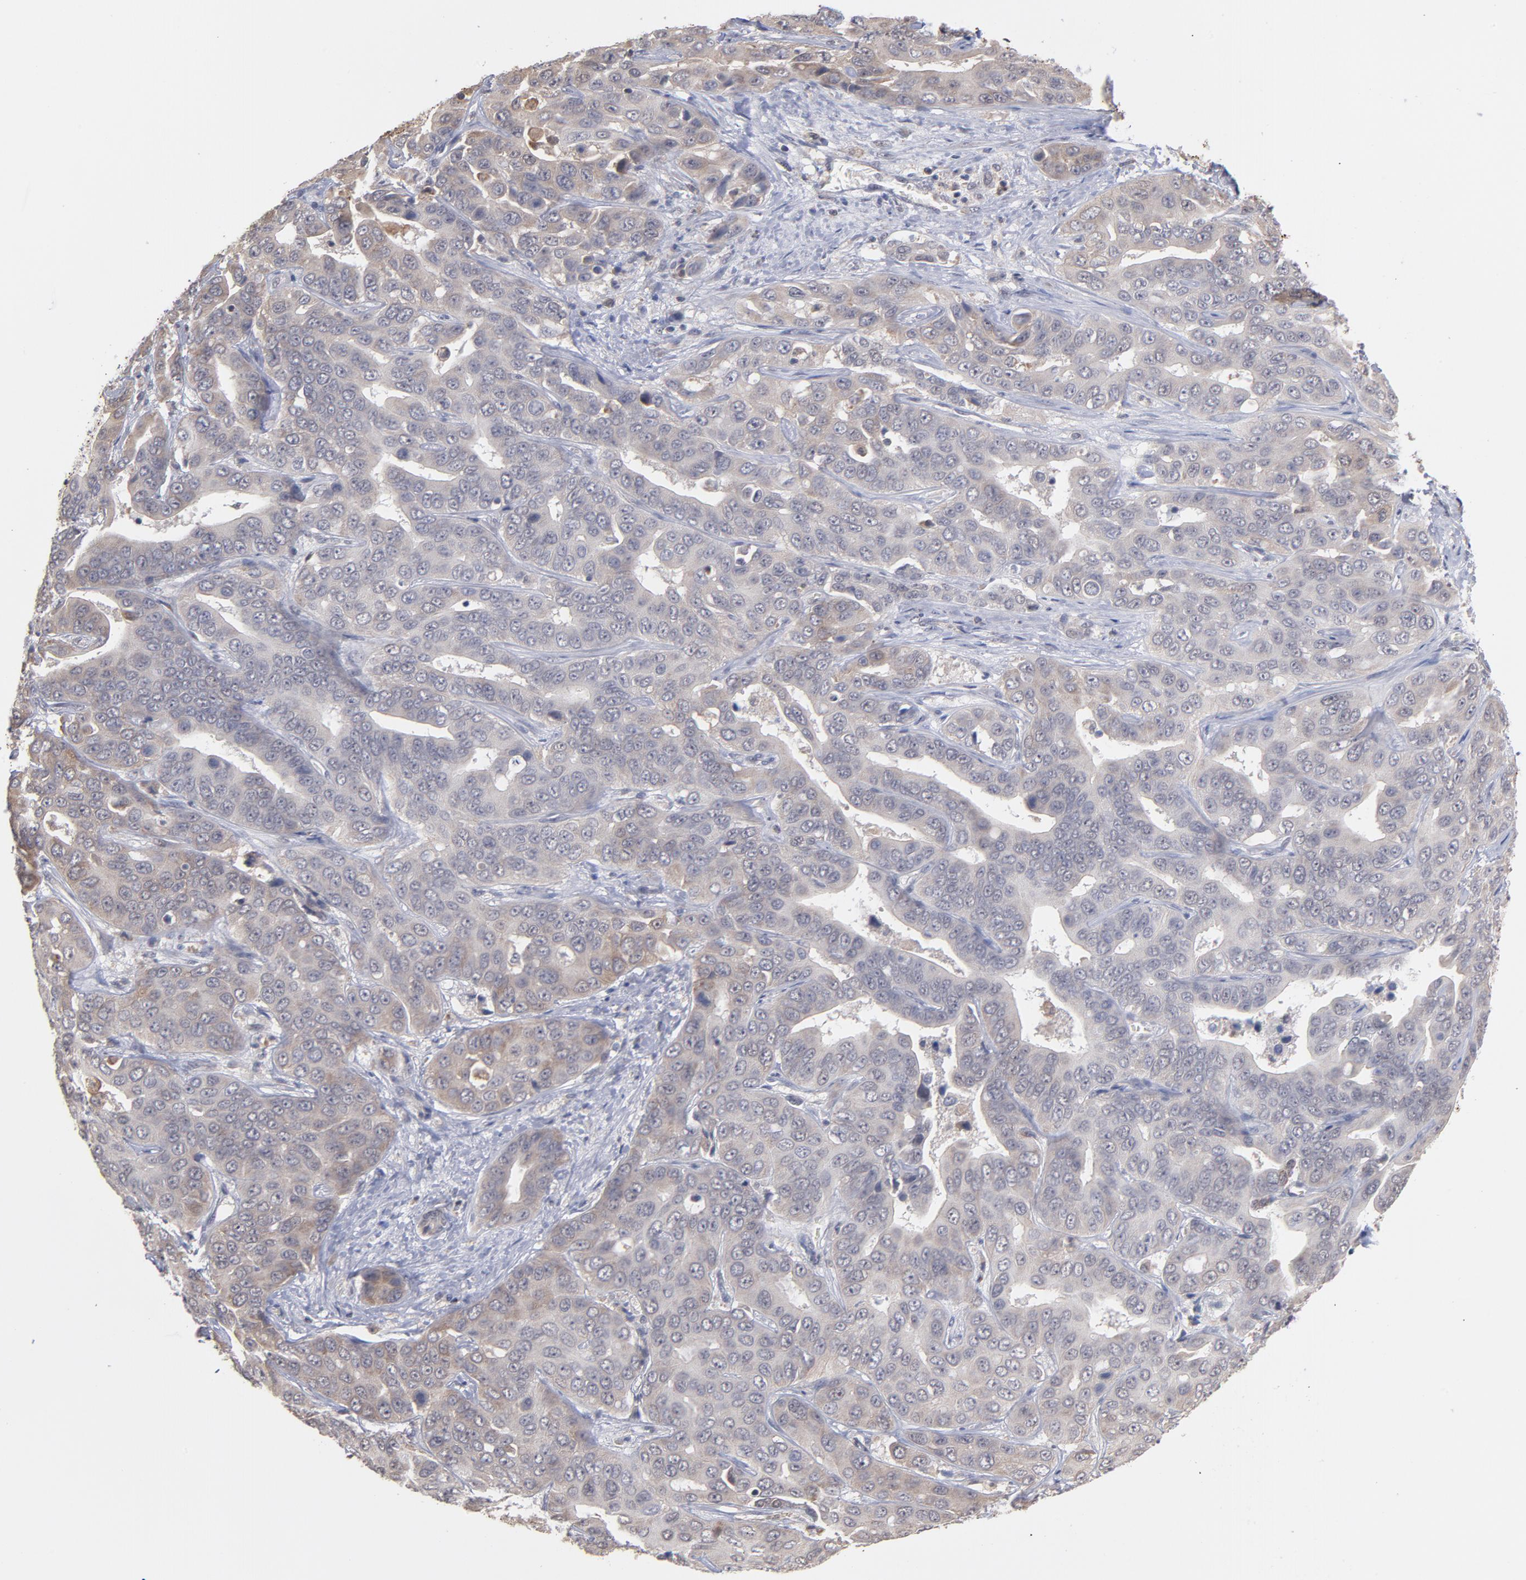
{"staining": {"intensity": "negative", "quantity": "none", "location": "none"}, "tissue": "liver cancer", "cell_type": "Tumor cells", "image_type": "cancer", "snomed": [{"axis": "morphology", "description": "Cholangiocarcinoma"}, {"axis": "topography", "description": "Liver"}], "caption": "IHC micrograph of neoplastic tissue: cholangiocarcinoma (liver) stained with DAB (3,3'-diaminobenzidine) exhibits no significant protein expression in tumor cells.", "gene": "OAS1", "patient": {"sex": "female", "age": 52}}